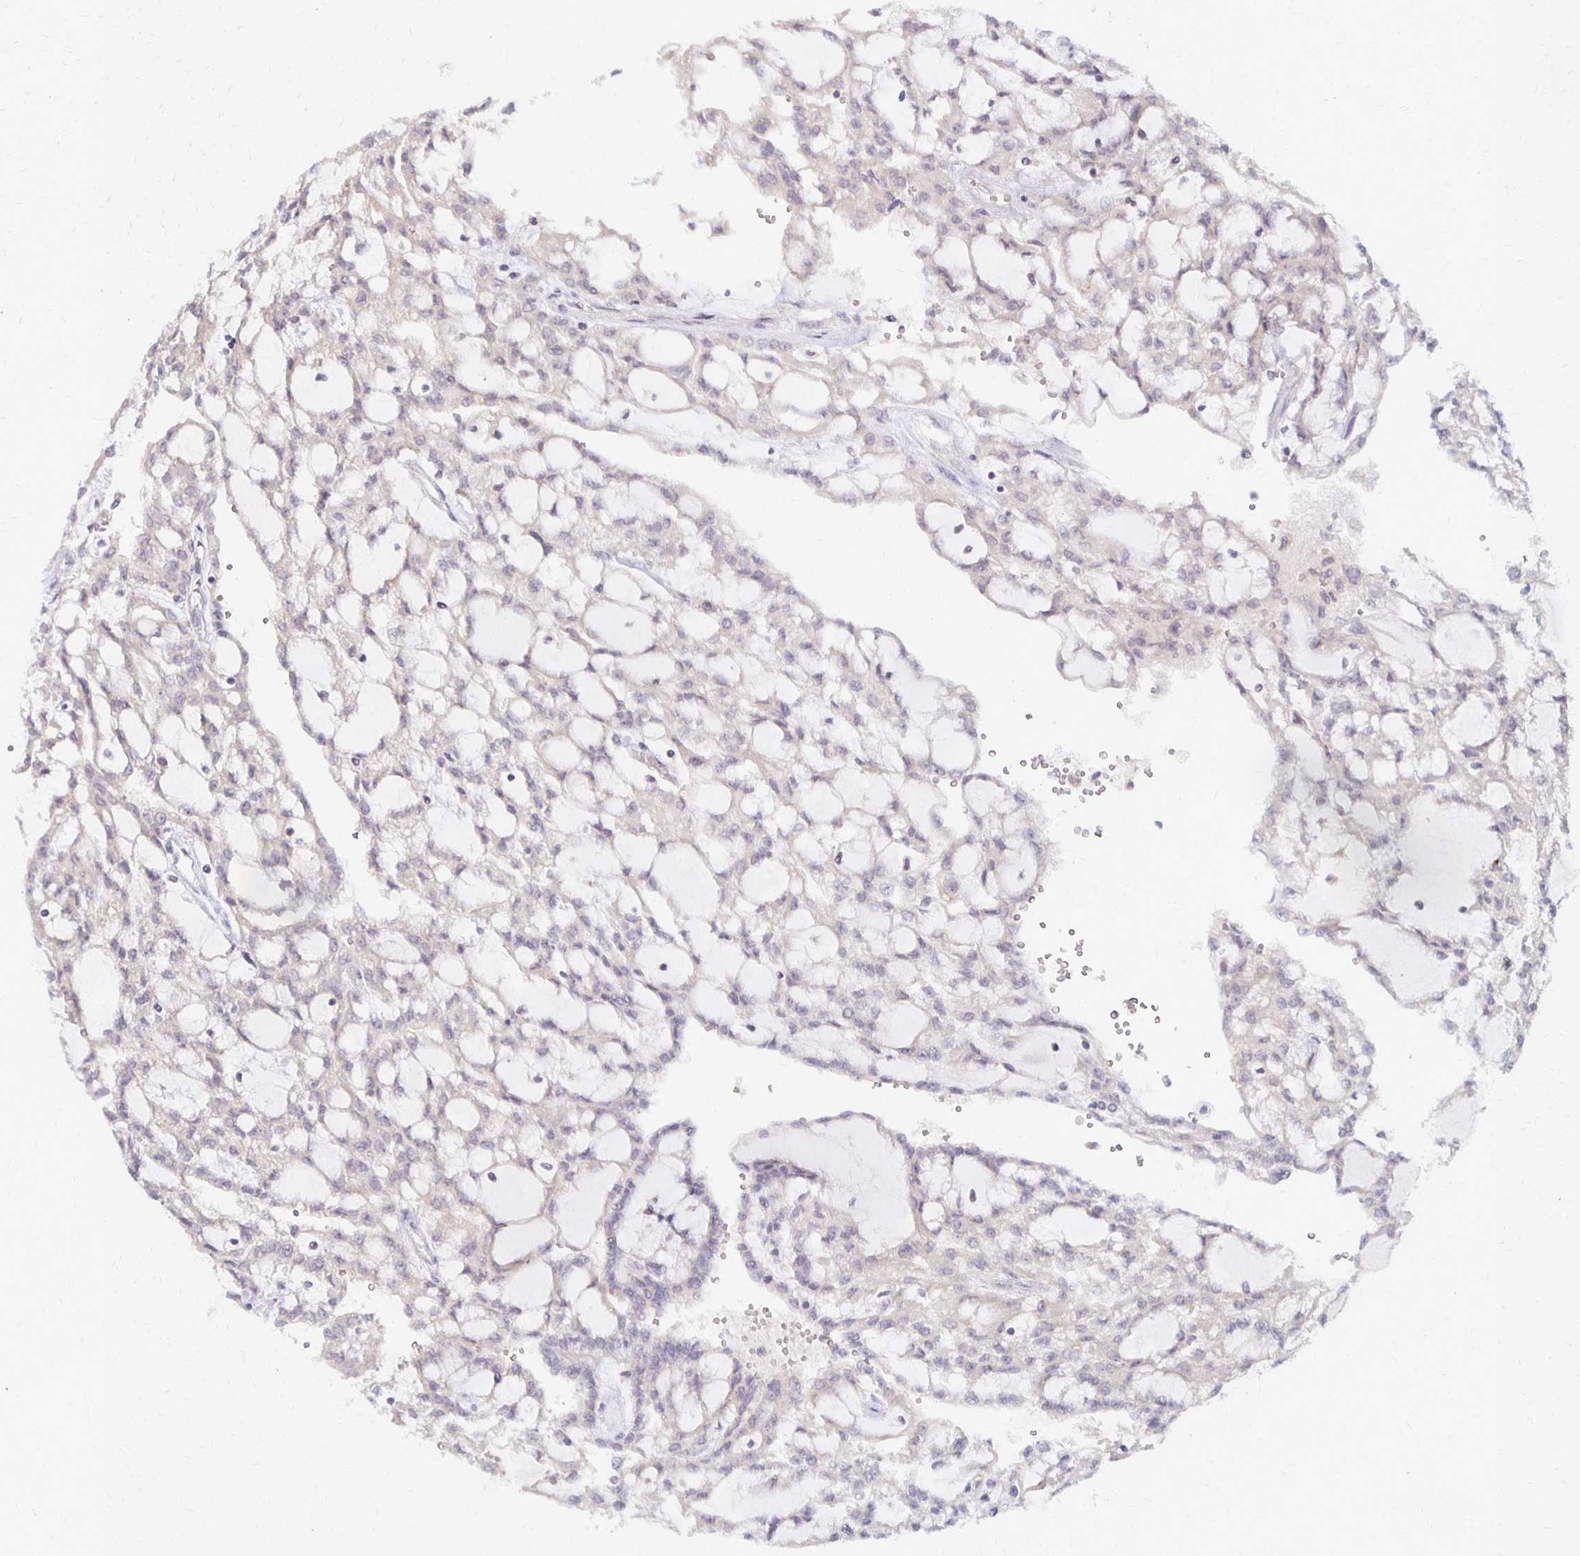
{"staining": {"intensity": "negative", "quantity": "none", "location": "none"}, "tissue": "renal cancer", "cell_type": "Tumor cells", "image_type": "cancer", "snomed": [{"axis": "morphology", "description": "Adenocarcinoma, NOS"}, {"axis": "topography", "description": "Kidney"}], "caption": "High power microscopy image of an immunohistochemistry micrograph of renal adenocarcinoma, revealing no significant staining in tumor cells. (Stains: DAB IHC with hematoxylin counter stain, Microscopy: brightfield microscopy at high magnification).", "gene": "PRKCB", "patient": {"sex": "male", "age": 63}}